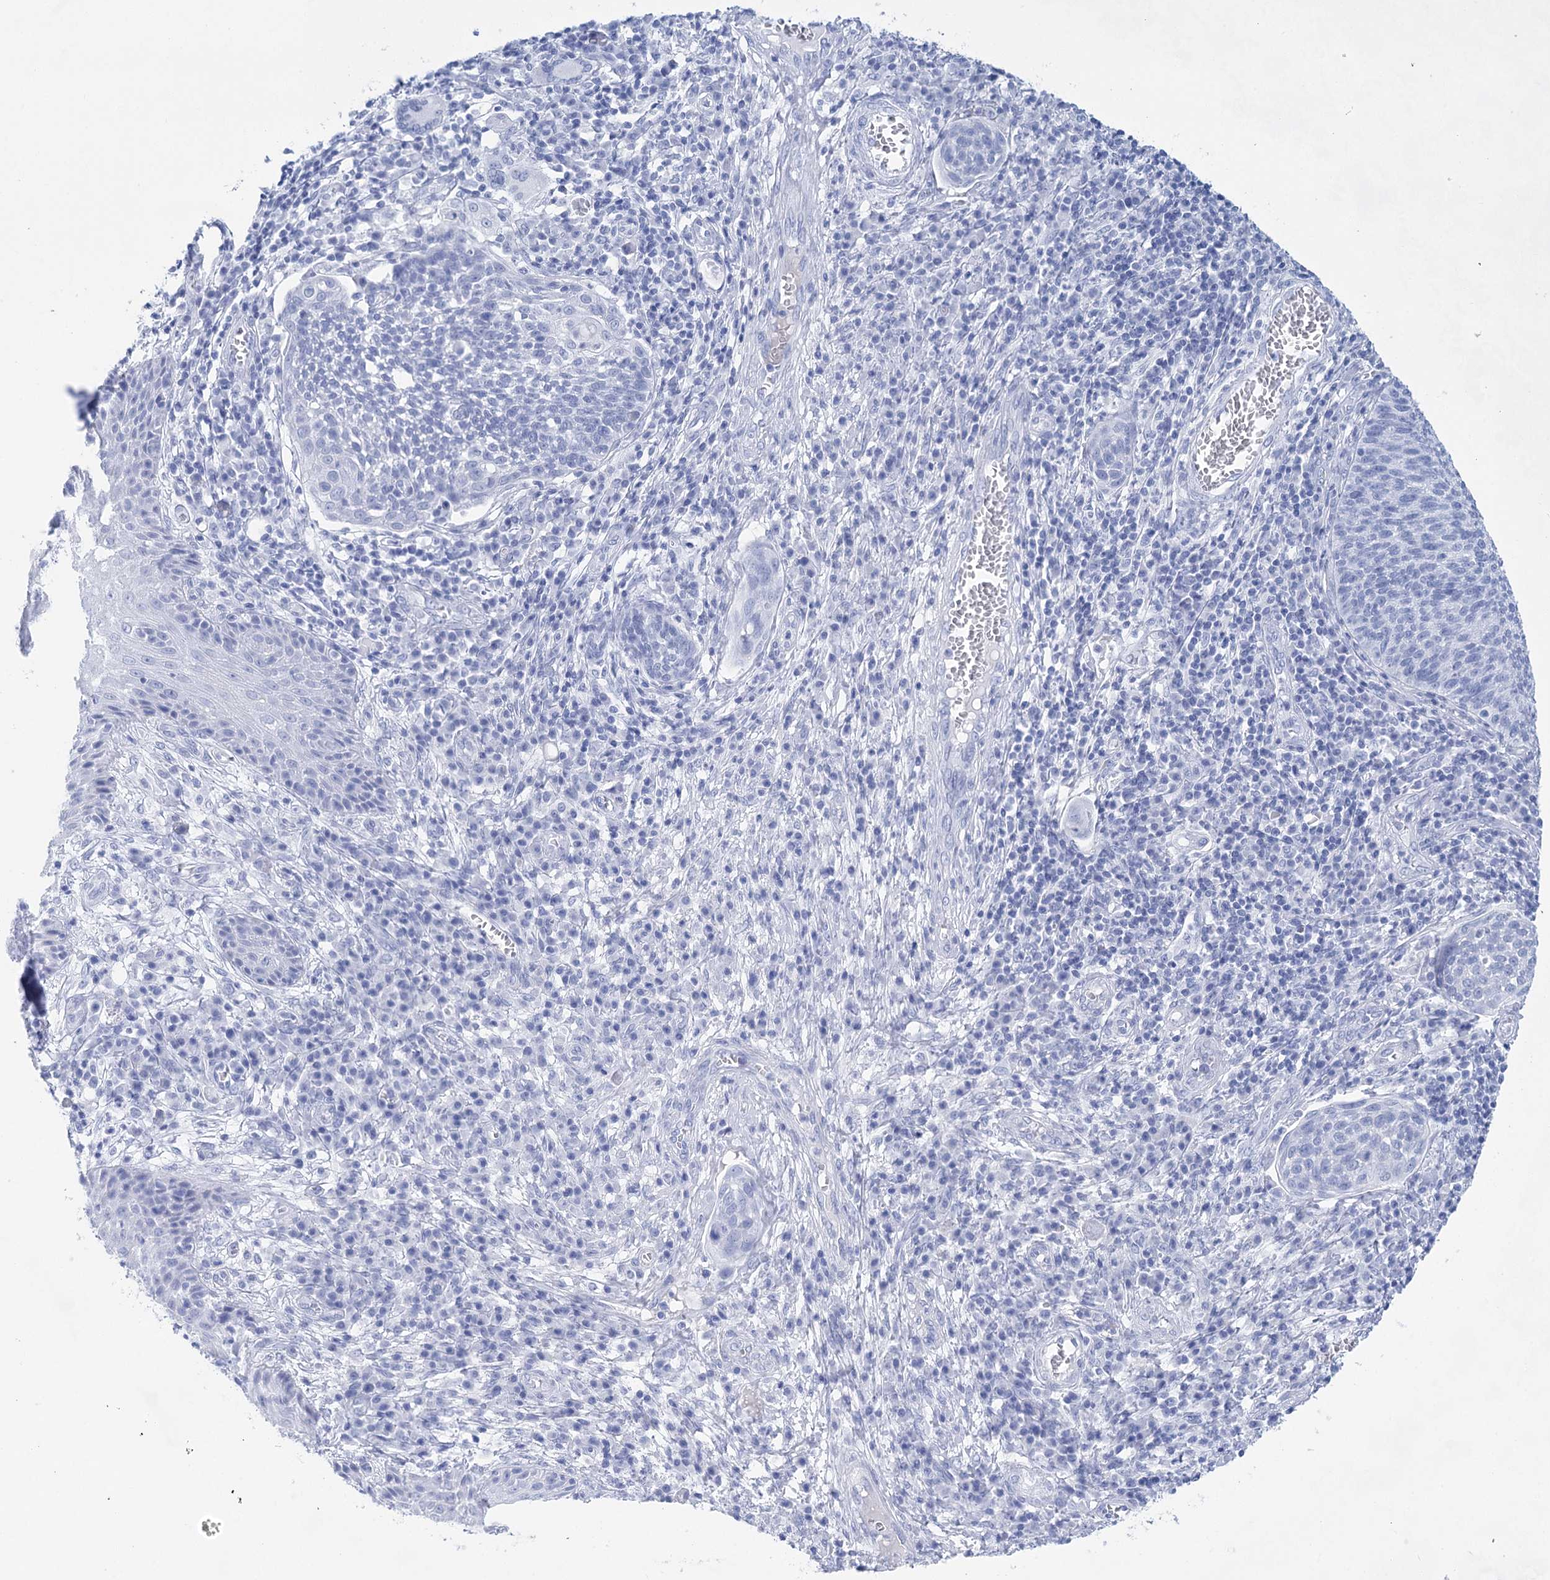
{"staining": {"intensity": "negative", "quantity": "none", "location": "none"}, "tissue": "cervical cancer", "cell_type": "Tumor cells", "image_type": "cancer", "snomed": [{"axis": "morphology", "description": "Squamous cell carcinoma, NOS"}, {"axis": "topography", "description": "Cervix"}], "caption": "Immunohistochemical staining of human cervical squamous cell carcinoma reveals no significant staining in tumor cells. (DAB (3,3'-diaminobenzidine) immunohistochemistry visualized using brightfield microscopy, high magnification).", "gene": "LALBA", "patient": {"sex": "female", "age": 34}}